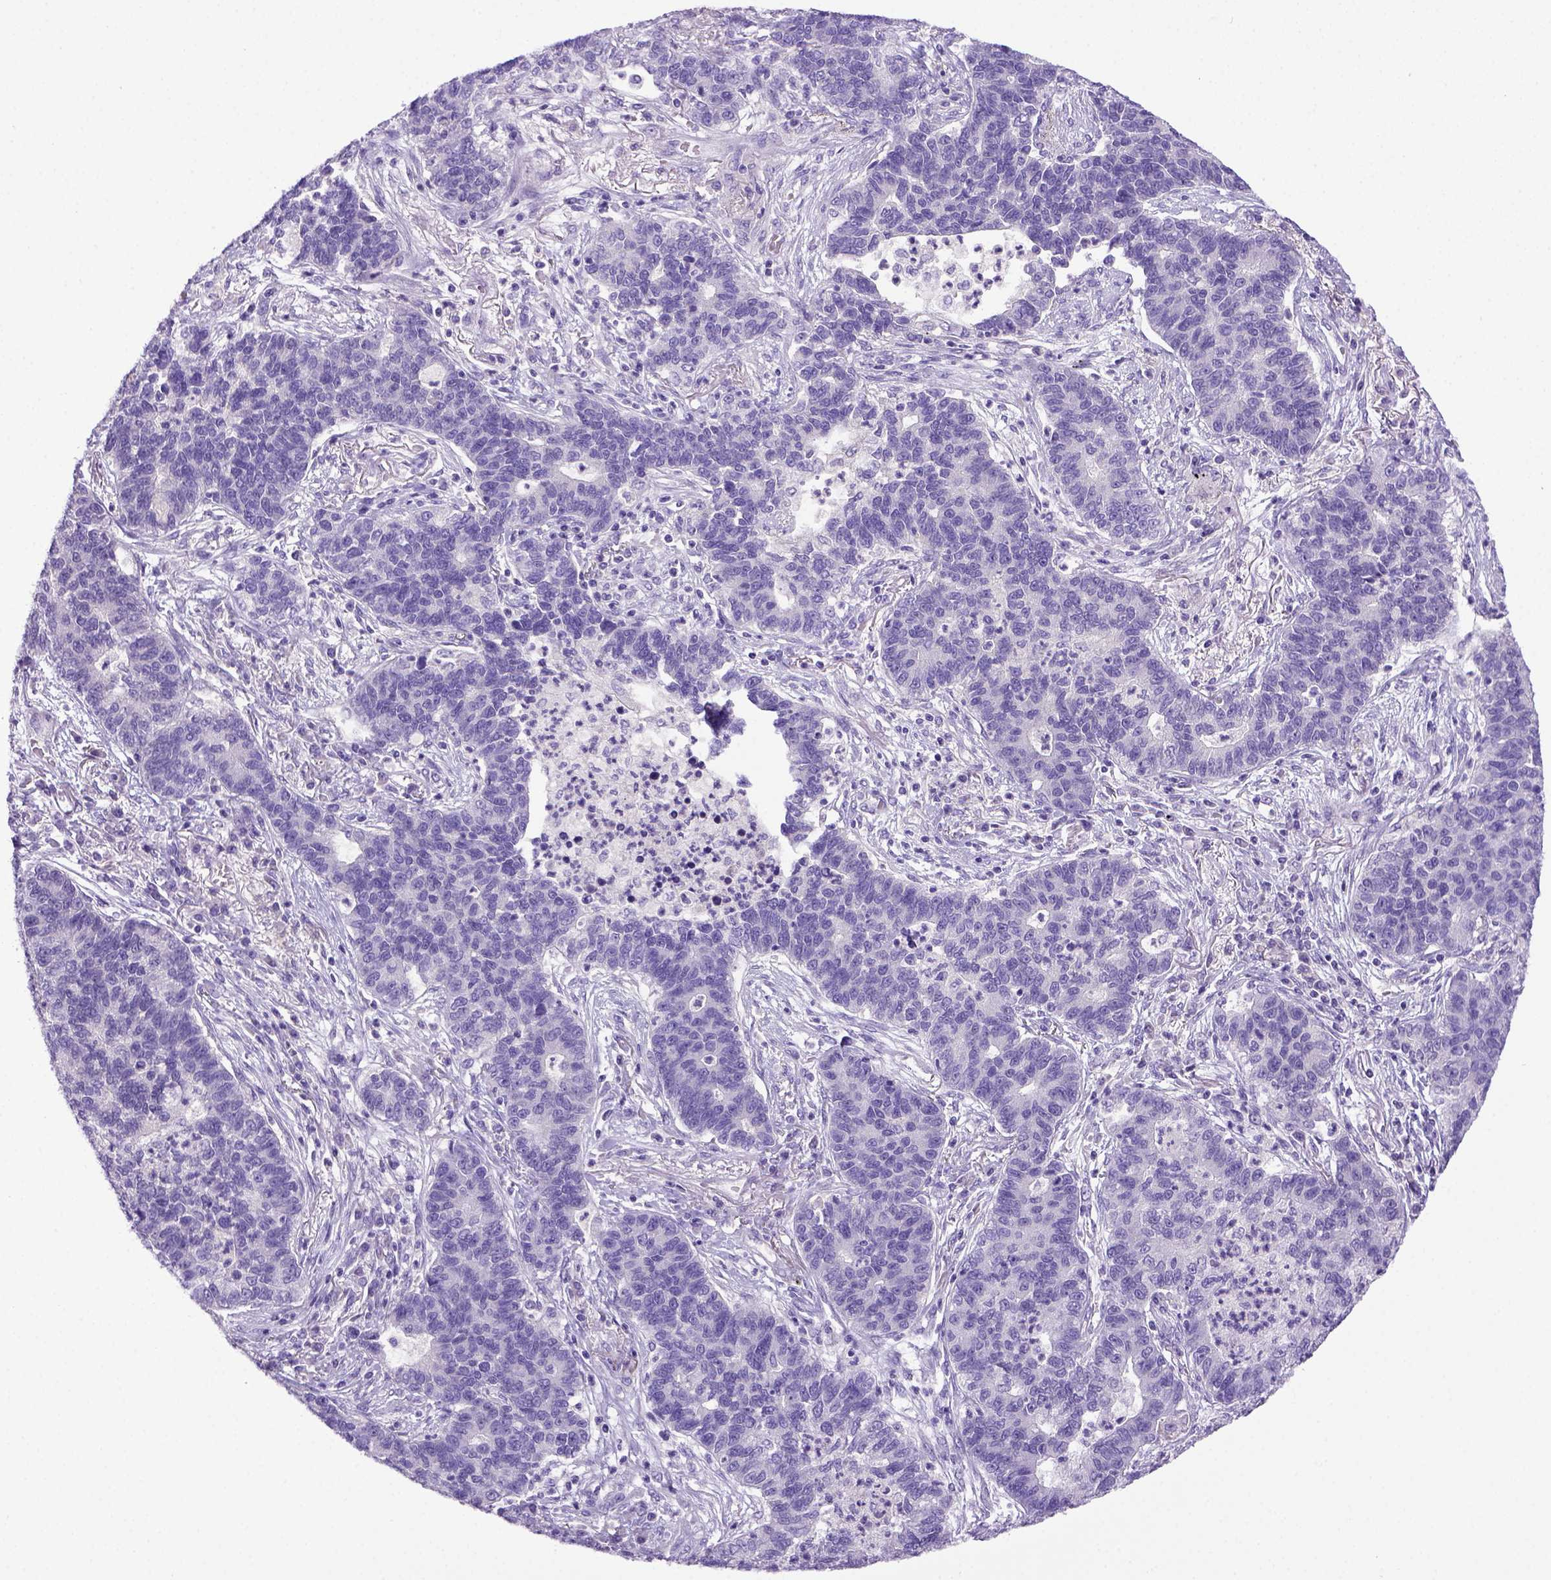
{"staining": {"intensity": "negative", "quantity": "none", "location": "none"}, "tissue": "lung cancer", "cell_type": "Tumor cells", "image_type": "cancer", "snomed": [{"axis": "morphology", "description": "Adenocarcinoma, NOS"}, {"axis": "topography", "description": "Lung"}], "caption": "Tumor cells are negative for protein expression in human lung cancer.", "gene": "ITIH4", "patient": {"sex": "female", "age": 57}}